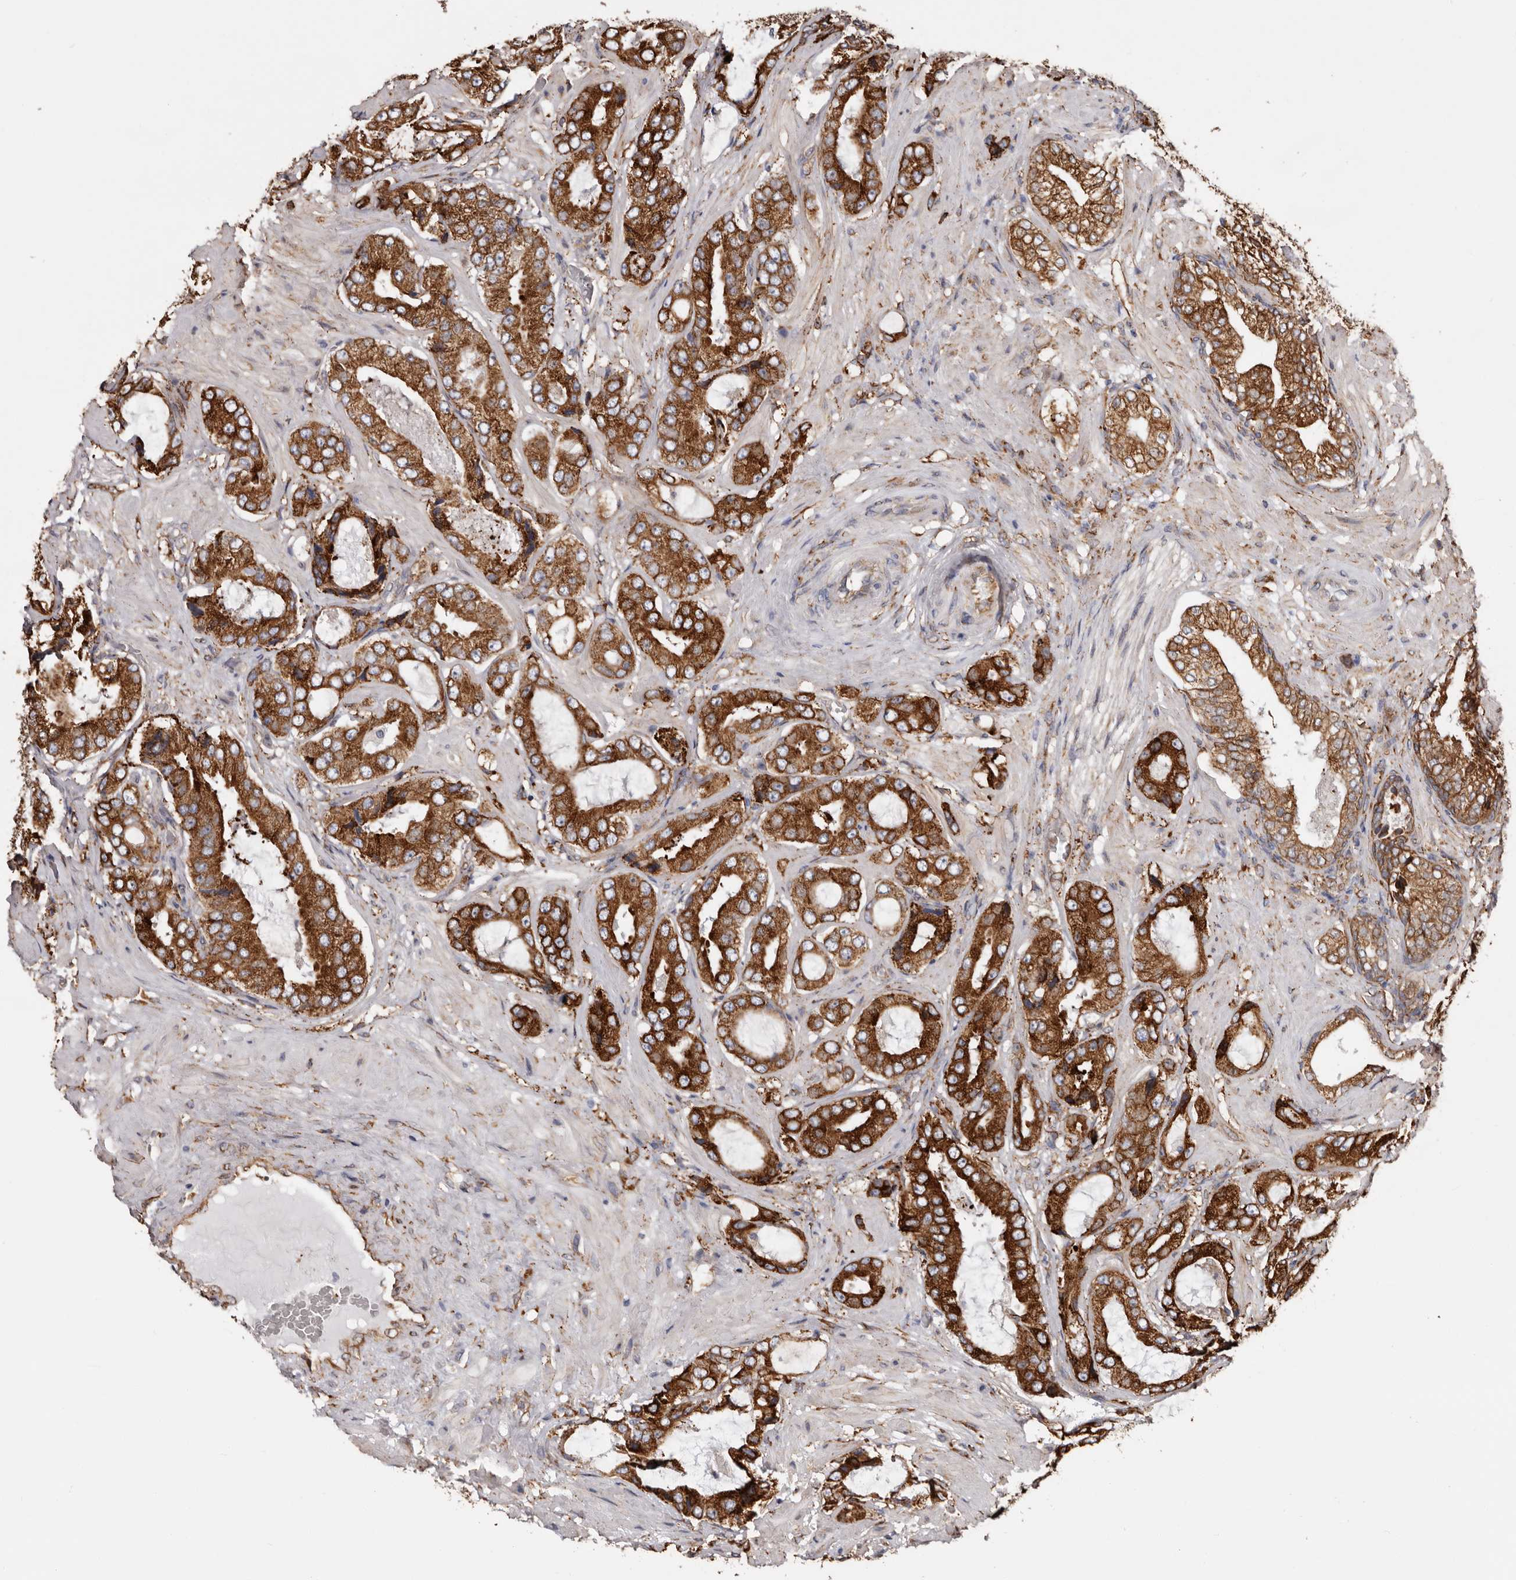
{"staining": {"intensity": "strong", "quantity": ">75%", "location": "cytoplasmic/membranous"}, "tissue": "prostate cancer", "cell_type": "Tumor cells", "image_type": "cancer", "snomed": [{"axis": "morphology", "description": "Adenocarcinoma, High grade"}, {"axis": "topography", "description": "Prostate"}], "caption": "Immunohistochemical staining of prostate adenocarcinoma (high-grade) displays high levels of strong cytoplasmic/membranous protein positivity in about >75% of tumor cells. (DAB IHC, brown staining for protein, blue staining for nuclei).", "gene": "SEMA3E", "patient": {"sex": "male", "age": 59}}